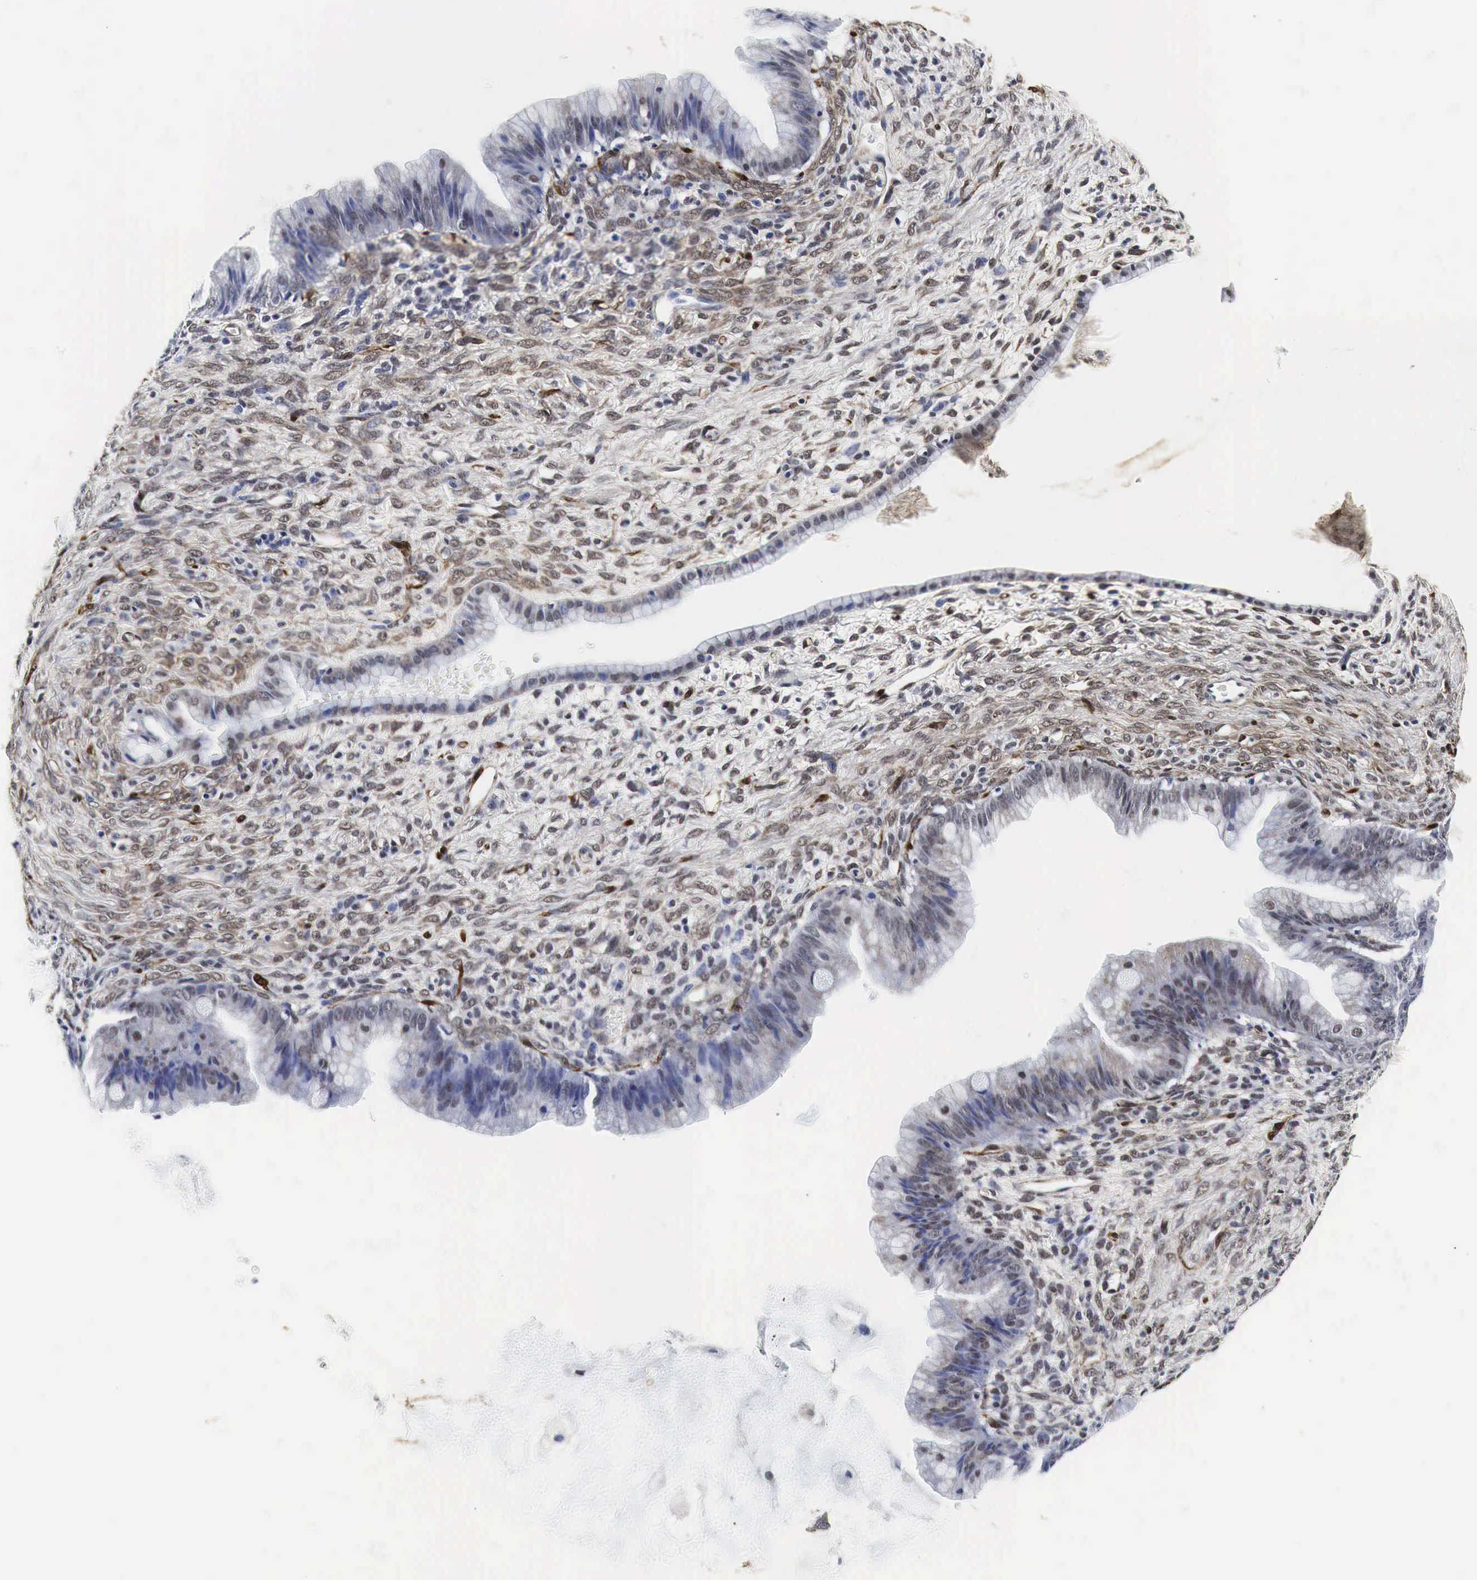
{"staining": {"intensity": "negative", "quantity": "none", "location": "none"}, "tissue": "ovarian cancer", "cell_type": "Tumor cells", "image_type": "cancer", "snomed": [{"axis": "morphology", "description": "Cystadenocarcinoma, mucinous, NOS"}, {"axis": "topography", "description": "Ovary"}], "caption": "This is an IHC photomicrograph of ovarian cancer (mucinous cystadenocarcinoma). There is no staining in tumor cells.", "gene": "SPIN1", "patient": {"sex": "female", "age": 25}}